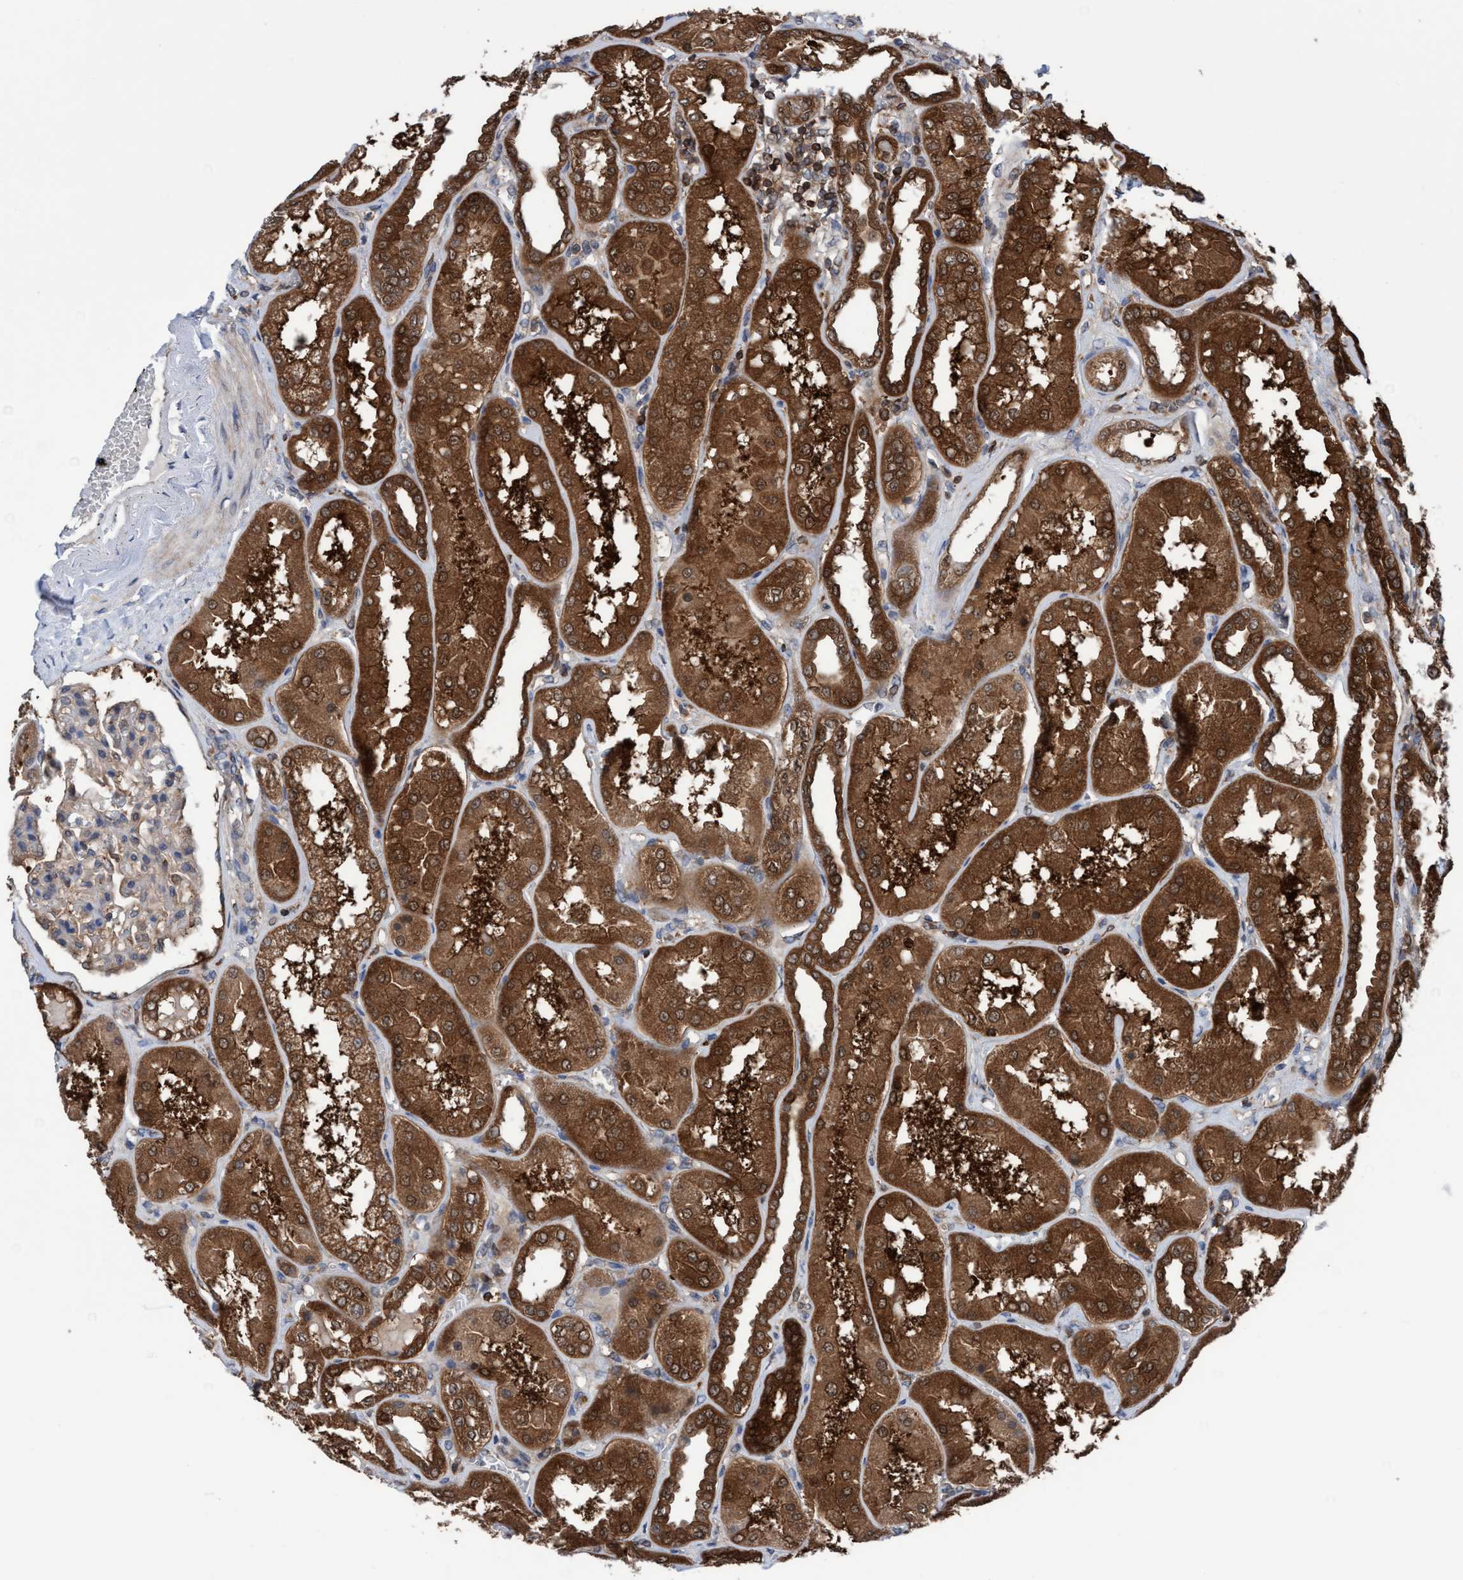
{"staining": {"intensity": "moderate", "quantity": "25%-75%", "location": "cytoplasmic/membranous"}, "tissue": "kidney", "cell_type": "Cells in glomeruli", "image_type": "normal", "snomed": [{"axis": "morphology", "description": "Normal tissue, NOS"}, {"axis": "topography", "description": "Kidney"}], "caption": "Protein expression by IHC demonstrates moderate cytoplasmic/membranous expression in about 25%-75% of cells in glomeruli in unremarkable kidney.", "gene": "GLOD4", "patient": {"sex": "female", "age": 56}}